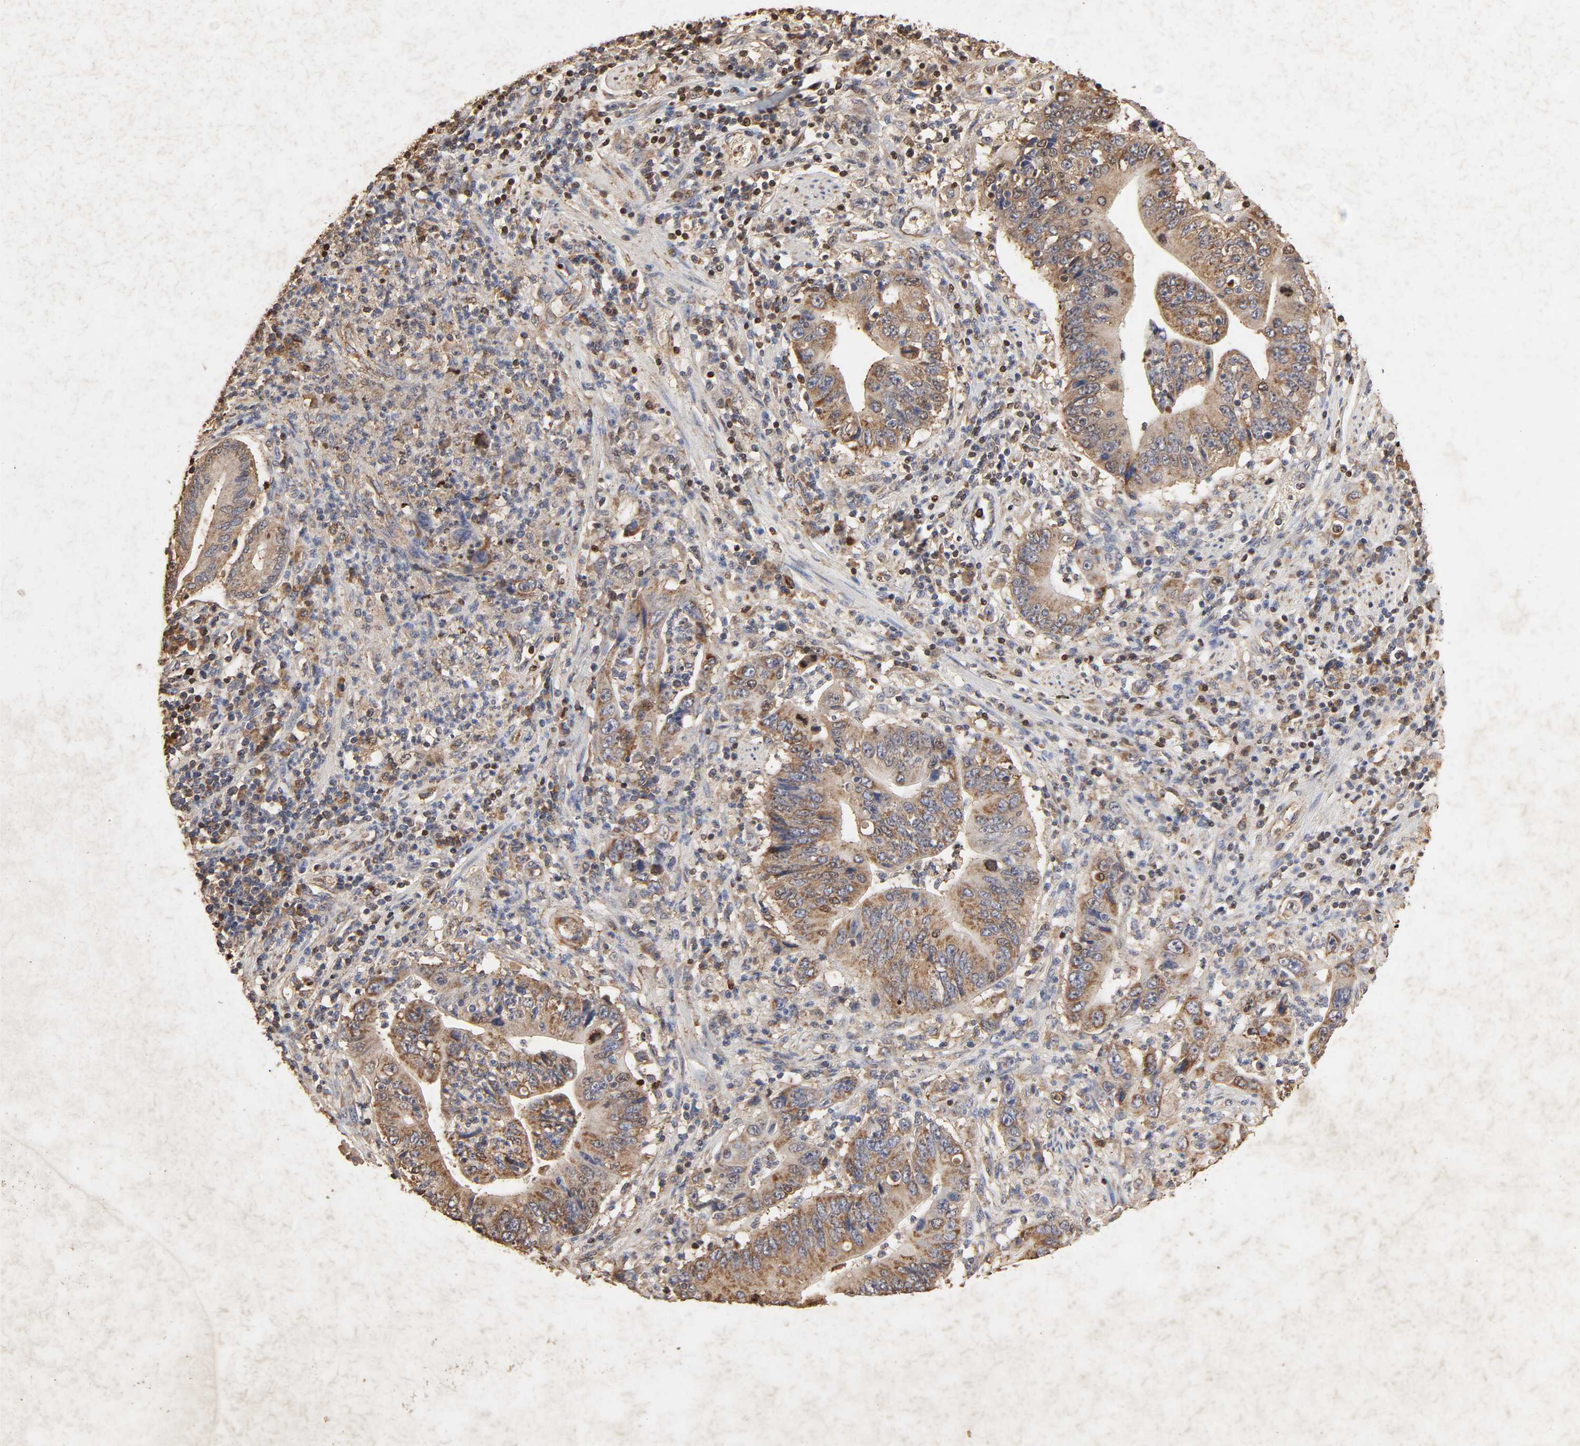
{"staining": {"intensity": "moderate", "quantity": "25%-75%", "location": "cytoplasmic/membranous"}, "tissue": "pancreatic cancer", "cell_type": "Tumor cells", "image_type": "cancer", "snomed": [{"axis": "morphology", "description": "Adenocarcinoma, NOS"}, {"axis": "topography", "description": "Pancreas"}], "caption": "The photomicrograph reveals immunohistochemical staining of pancreatic cancer (adenocarcinoma). There is moderate cytoplasmic/membranous staining is identified in approximately 25%-75% of tumor cells. The staining was performed using DAB, with brown indicating positive protein expression. Nuclei are stained blue with hematoxylin.", "gene": "CYCS", "patient": {"sex": "female", "age": 48}}